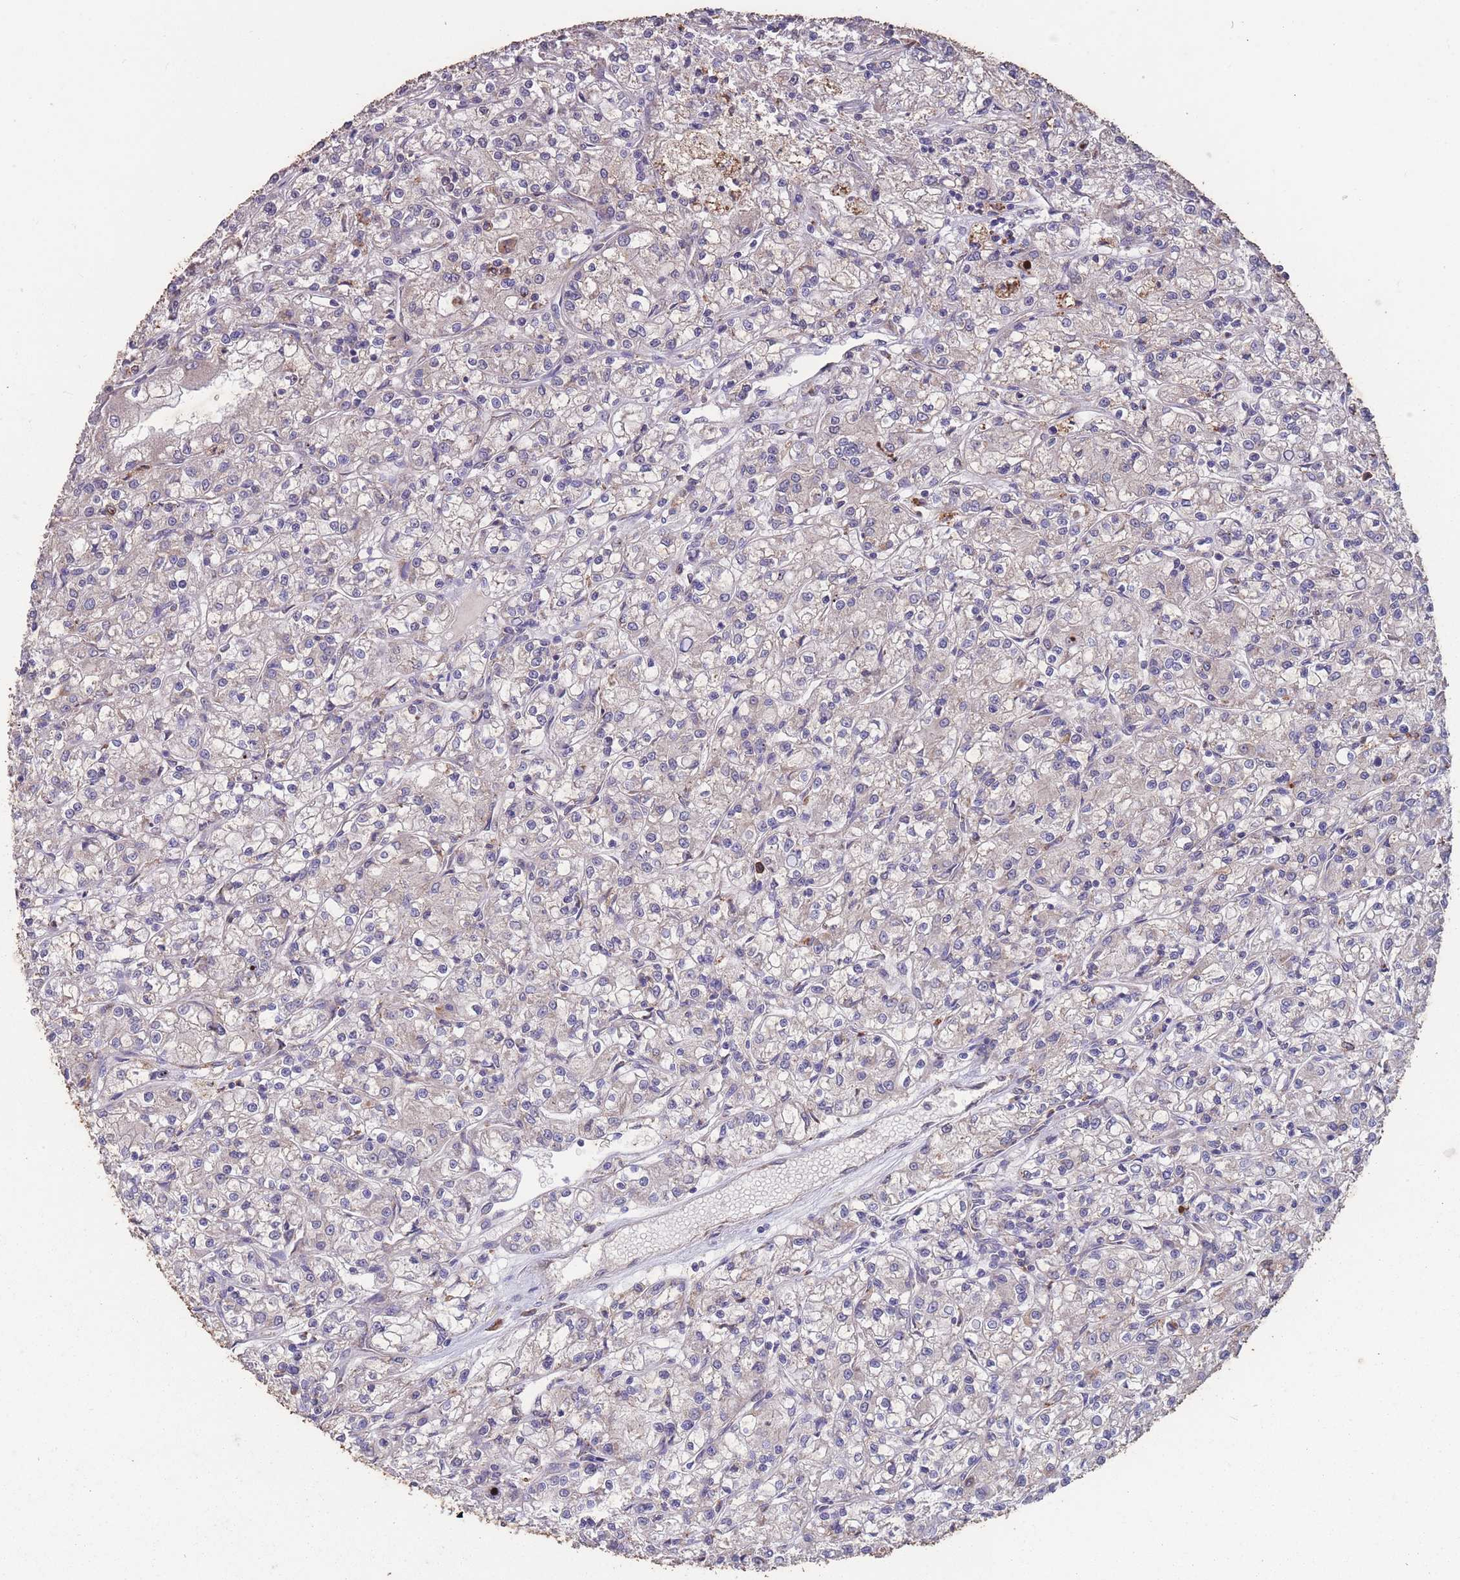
{"staining": {"intensity": "weak", "quantity": "<25%", "location": "cytoplasmic/membranous"}, "tissue": "renal cancer", "cell_type": "Tumor cells", "image_type": "cancer", "snomed": [{"axis": "morphology", "description": "Adenocarcinoma, NOS"}, {"axis": "topography", "description": "Kidney"}], "caption": "Immunohistochemistry (IHC) micrograph of neoplastic tissue: renal cancer stained with DAB shows no significant protein positivity in tumor cells. Nuclei are stained in blue.", "gene": "STIM2", "patient": {"sex": "female", "age": 59}}